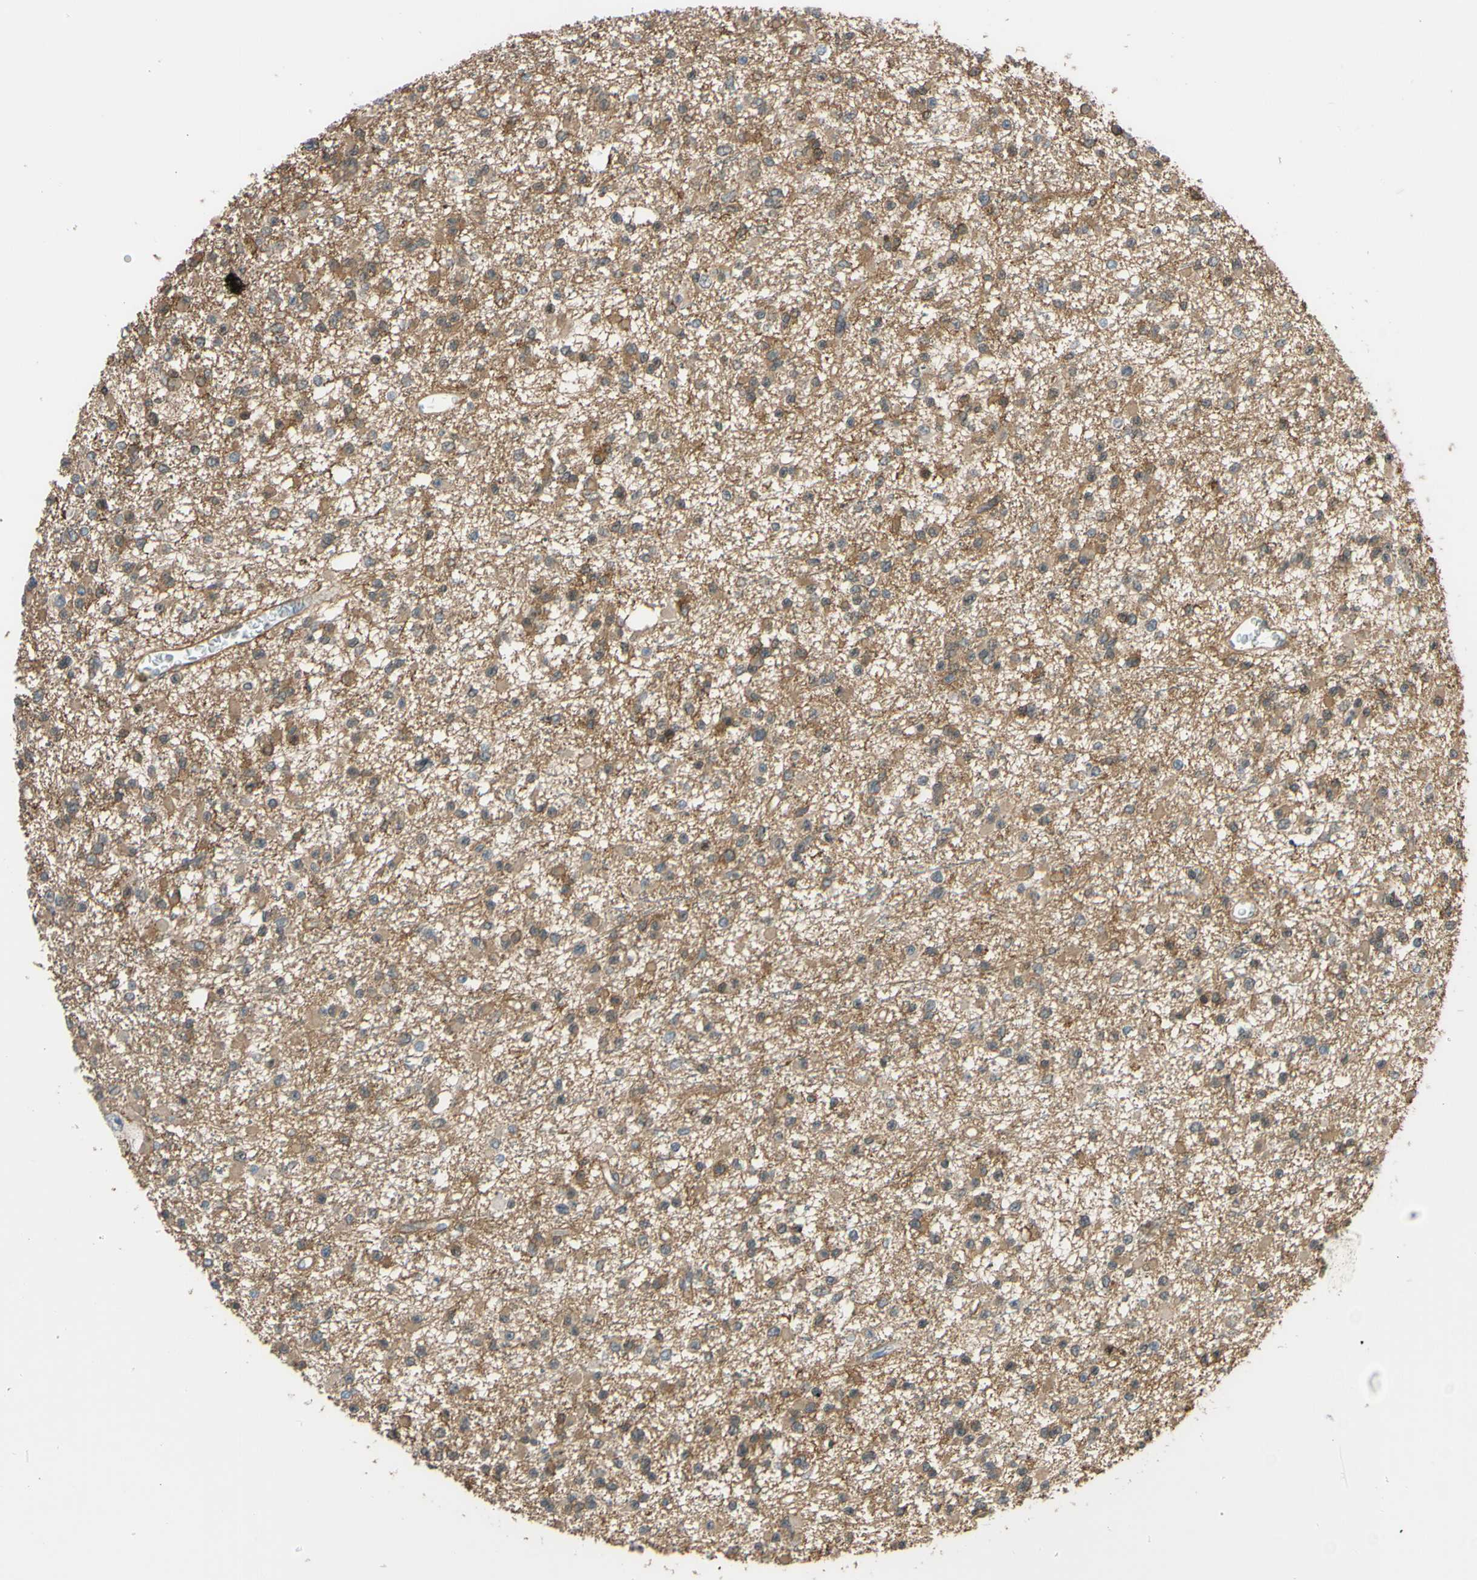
{"staining": {"intensity": "moderate", "quantity": ">75%", "location": "cytoplasmic/membranous"}, "tissue": "glioma", "cell_type": "Tumor cells", "image_type": "cancer", "snomed": [{"axis": "morphology", "description": "Glioma, malignant, Low grade"}, {"axis": "topography", "description": "Brain"}], "caption": "Protein analysis of glioma tissue reveals moderate cytoplasmic/membranous expression in approximately >75% of tumor cells.", "gene": "ADD3", "patient": {"sex": "female", "age": 22}}